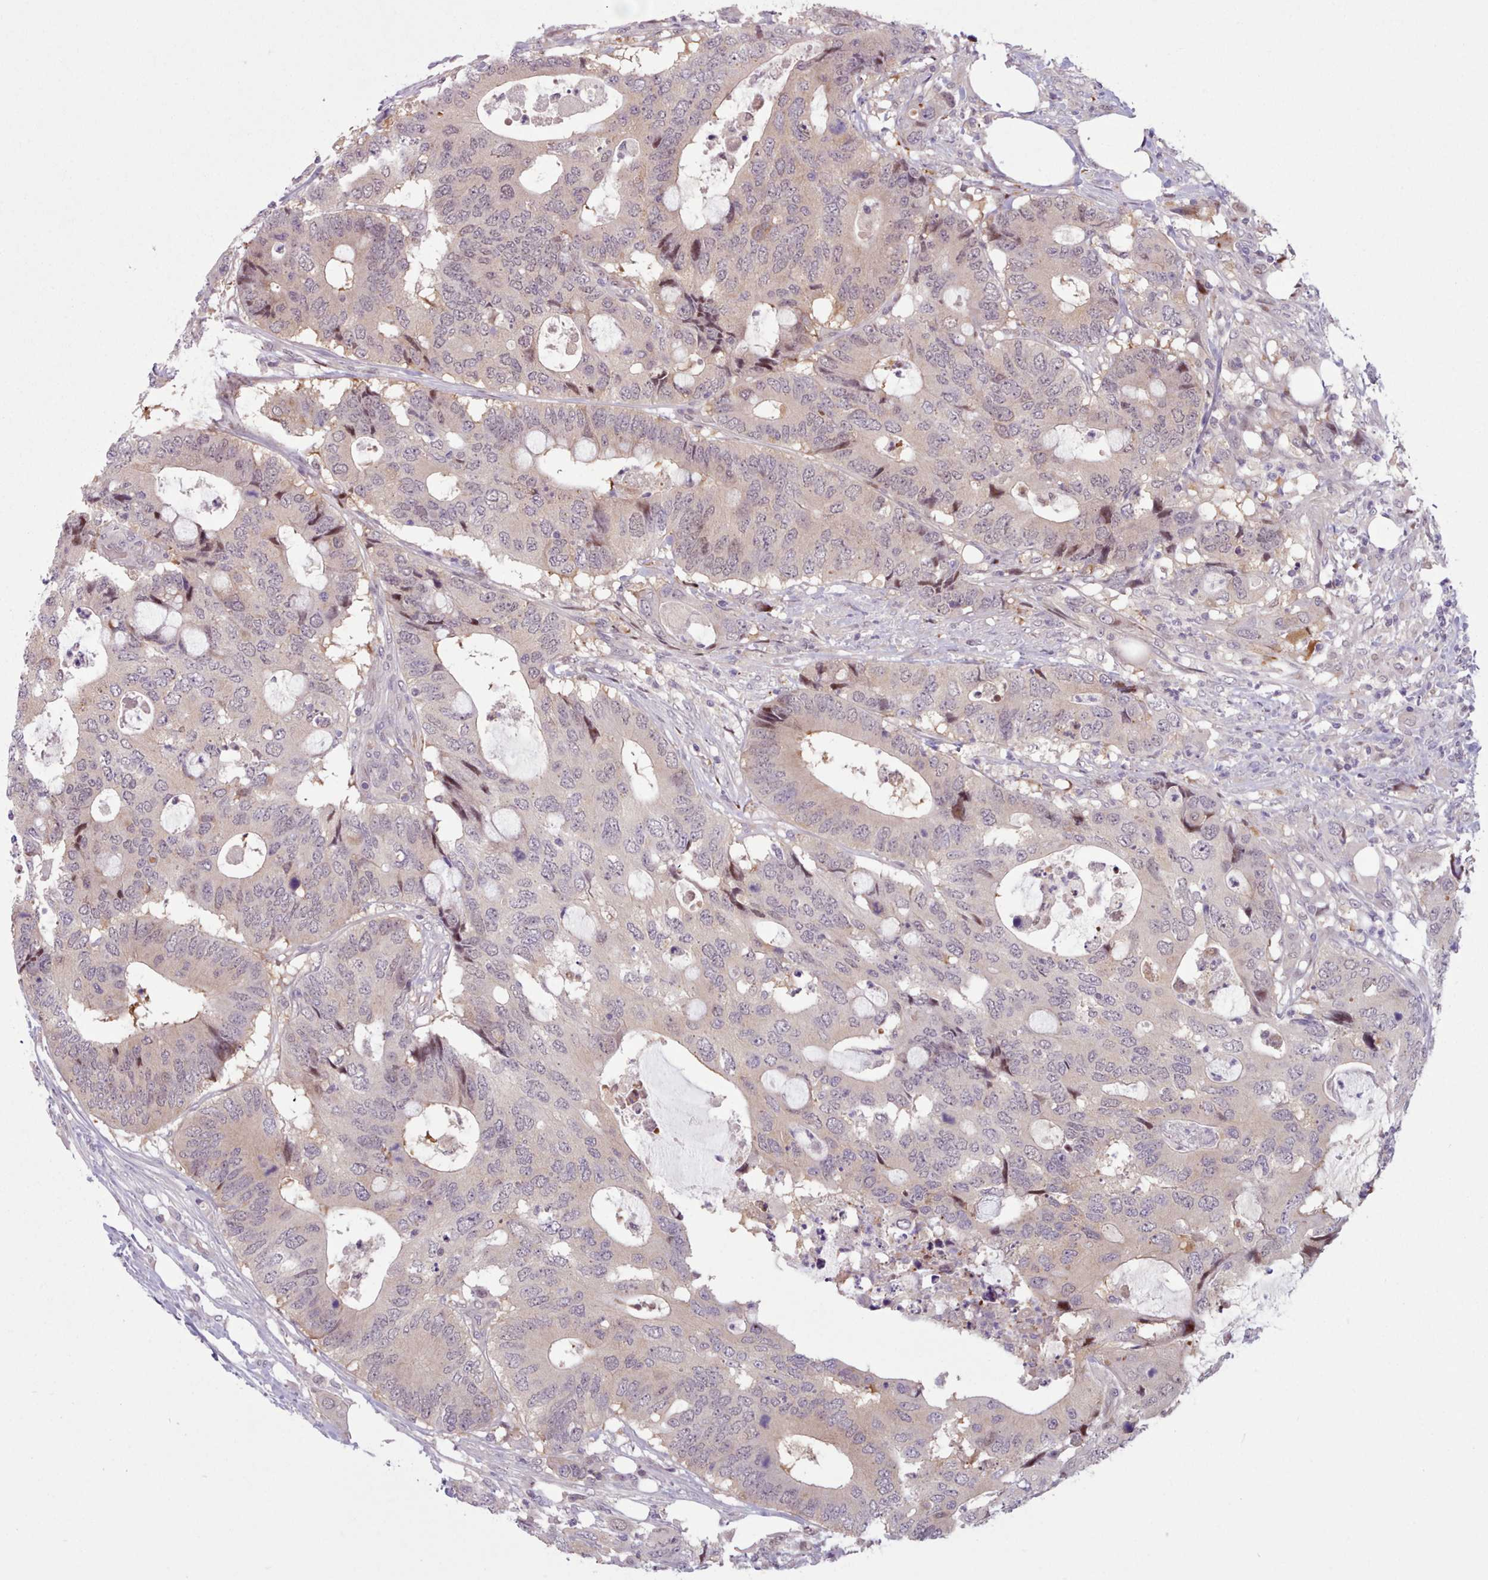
{"staining": {"intensity": "moderate", "quantity": "<25%", "location": "nuclear"}, "tissue": "colorectal cancer", "cell_type": "Tumor cells", "image_type": "cancer", "snomed": [{"axis": "morphology", "description": "Adenocarcinoma, NOS"}, {"axis": "topography", "description": "Colon"}], "caption": "Protein staining by immunohistochemistry (IHC) exhibits moderate nuclear positivity in about <25% of tumor cells in colorectal cancer.", "gene": "KBTBD7", "patient": {"sex": "male", "age": 71}}